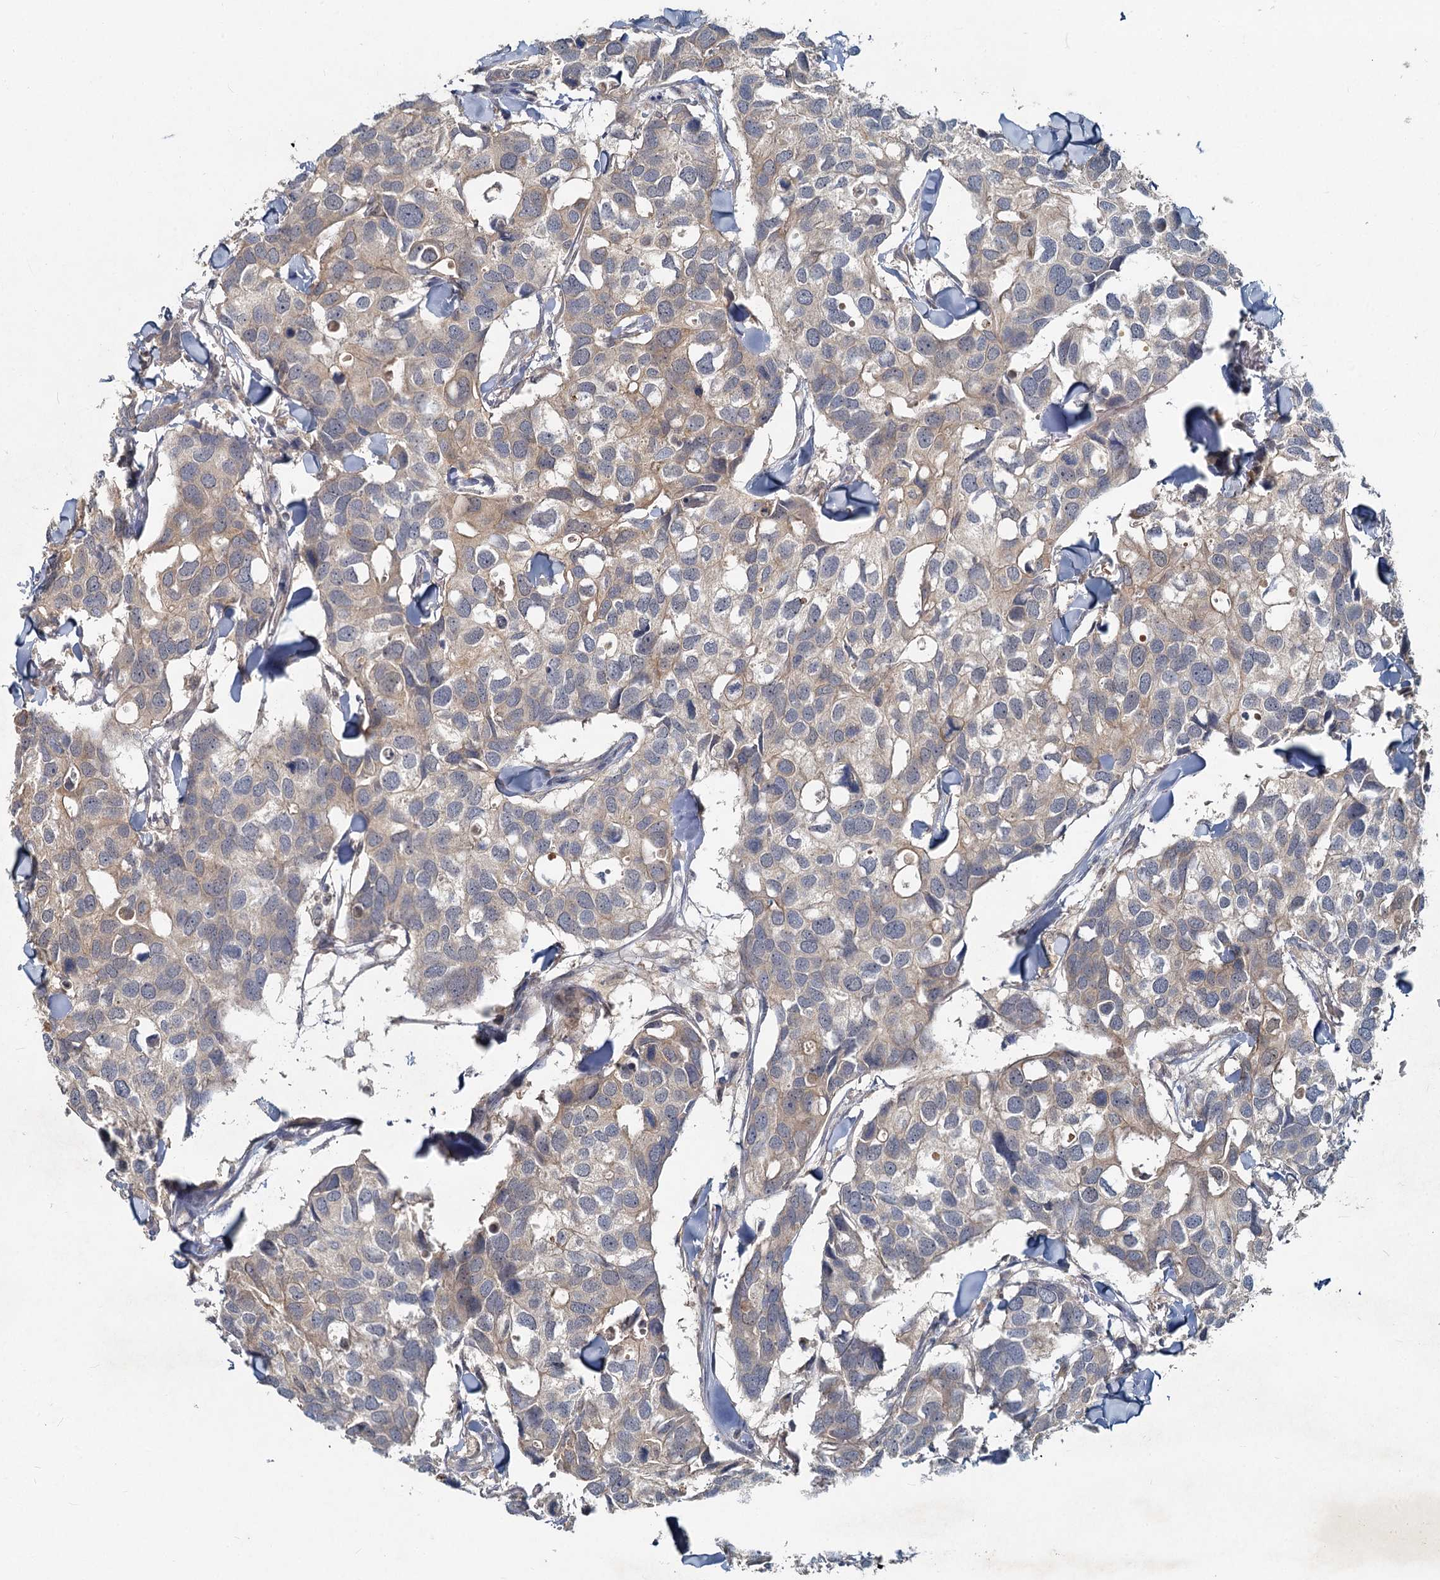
{"staining": {"intensity": "weak", "quantity": "25%-75%", "location": "cytoplasmic/membranous"}, "tissue": "breast cancer", "cell_type": "Tumor cells", "image_type": "cancer", "snomed": [{"axis": "morphology", "description": "Duct carcinoma"}, {"axis": "topography", "description": "Breast"}], "caption": "Weak cytoplasmic/membranous protein positivity is present in about 25%-75% of tumor cells in infiltrating ductal carcinoma (breast).", "gene": "HERC3", "patient": {"sex": "female", "age": 83}}